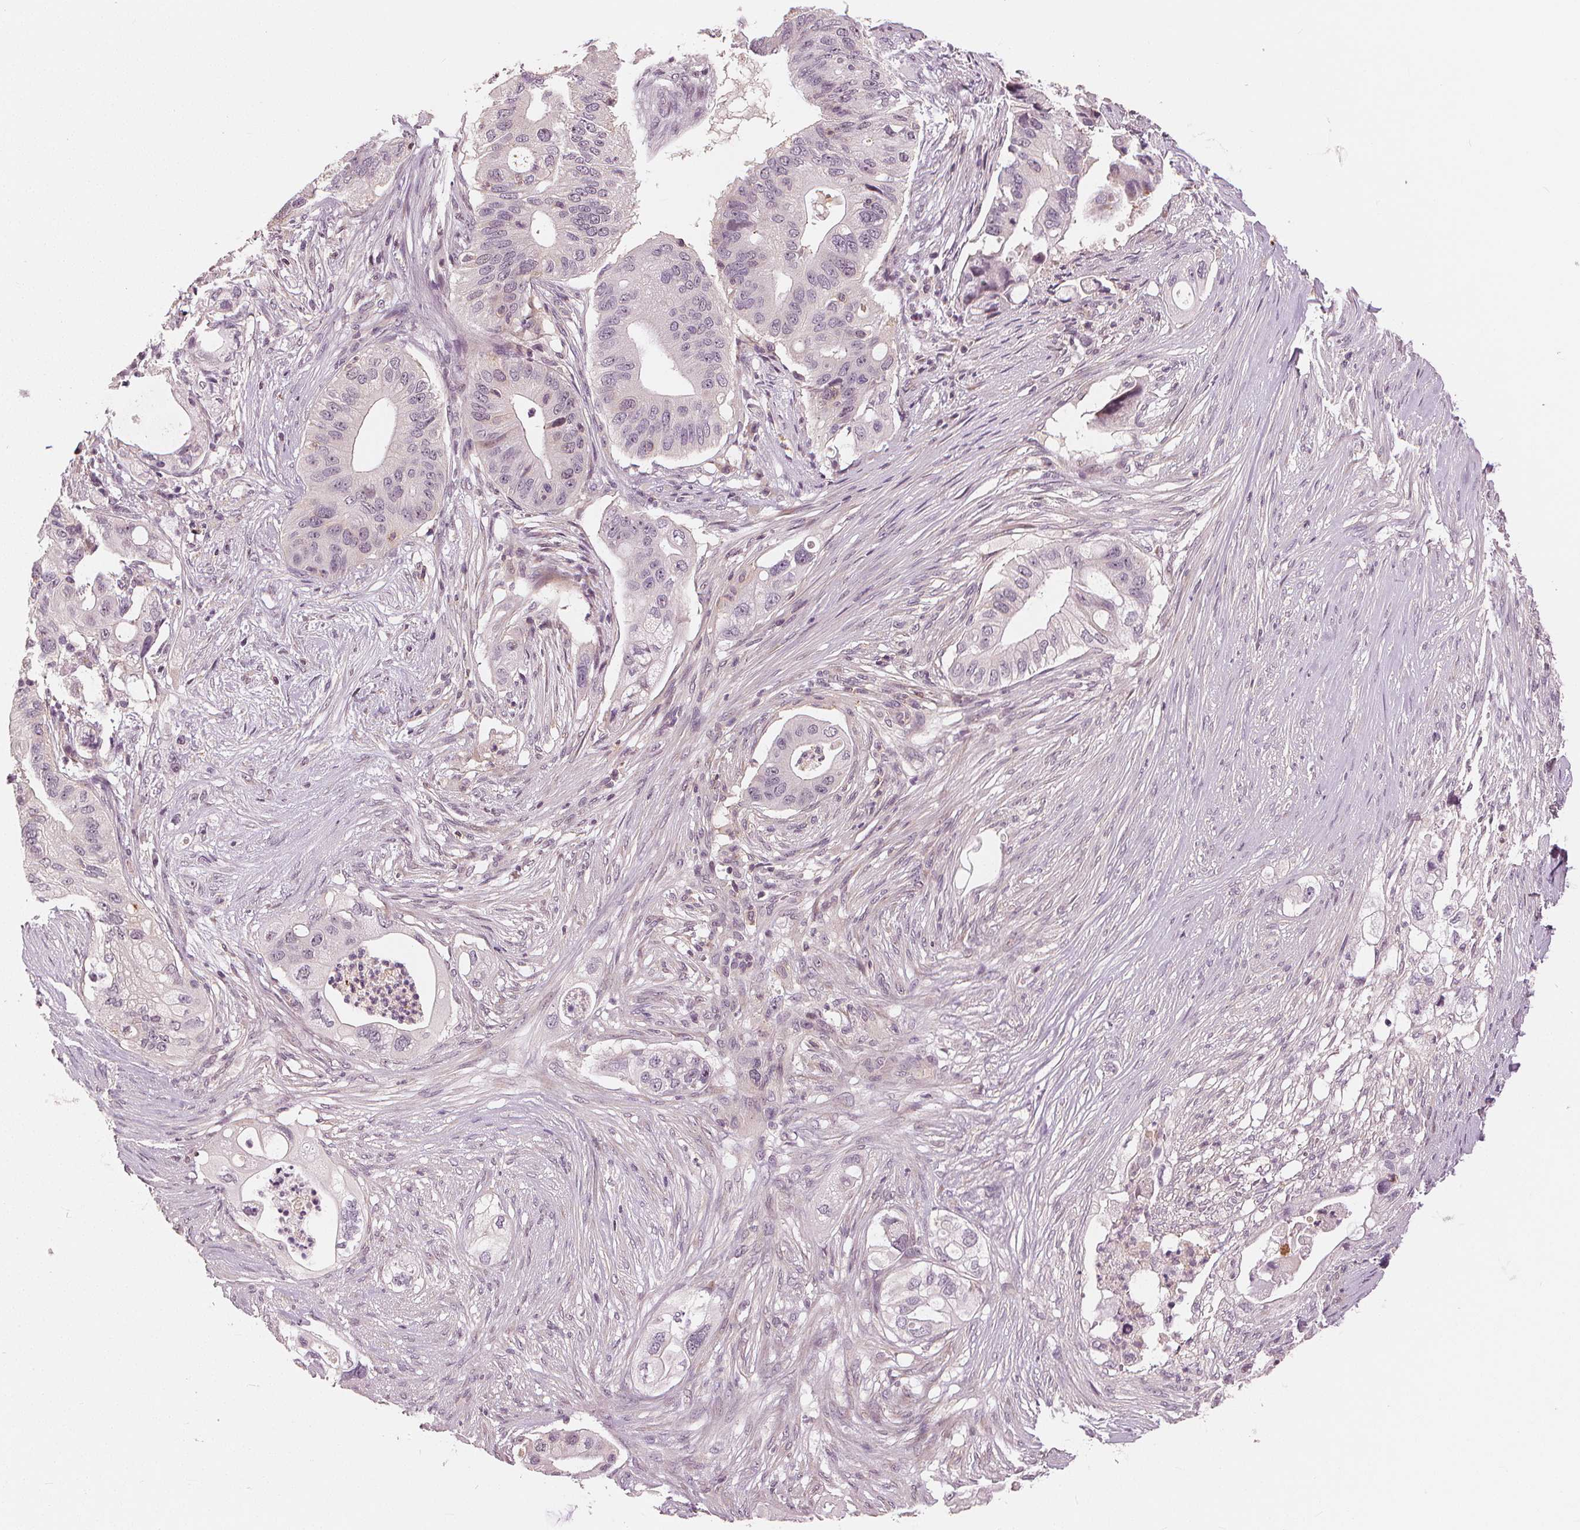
{"staining": {"intensity": "negative", "quantity": "none", "location": "none"}, "tissue": "pancreatic cancer", "cell_type": "Tumor cells", "image_type": "cancer", "snomed": [{"axis": "morphology", "description": "Adenocarcinoma, NOS"}, {"axis": "topography", "description": "Pancreas"}], "caption": "A photomicrograph of adenocarcinoma (pancreatic) stained for a protein exhibits no brown staining in tumor cells.", "gene": "SLC34A1", "patient": {"sex": "female", "age": 72}}